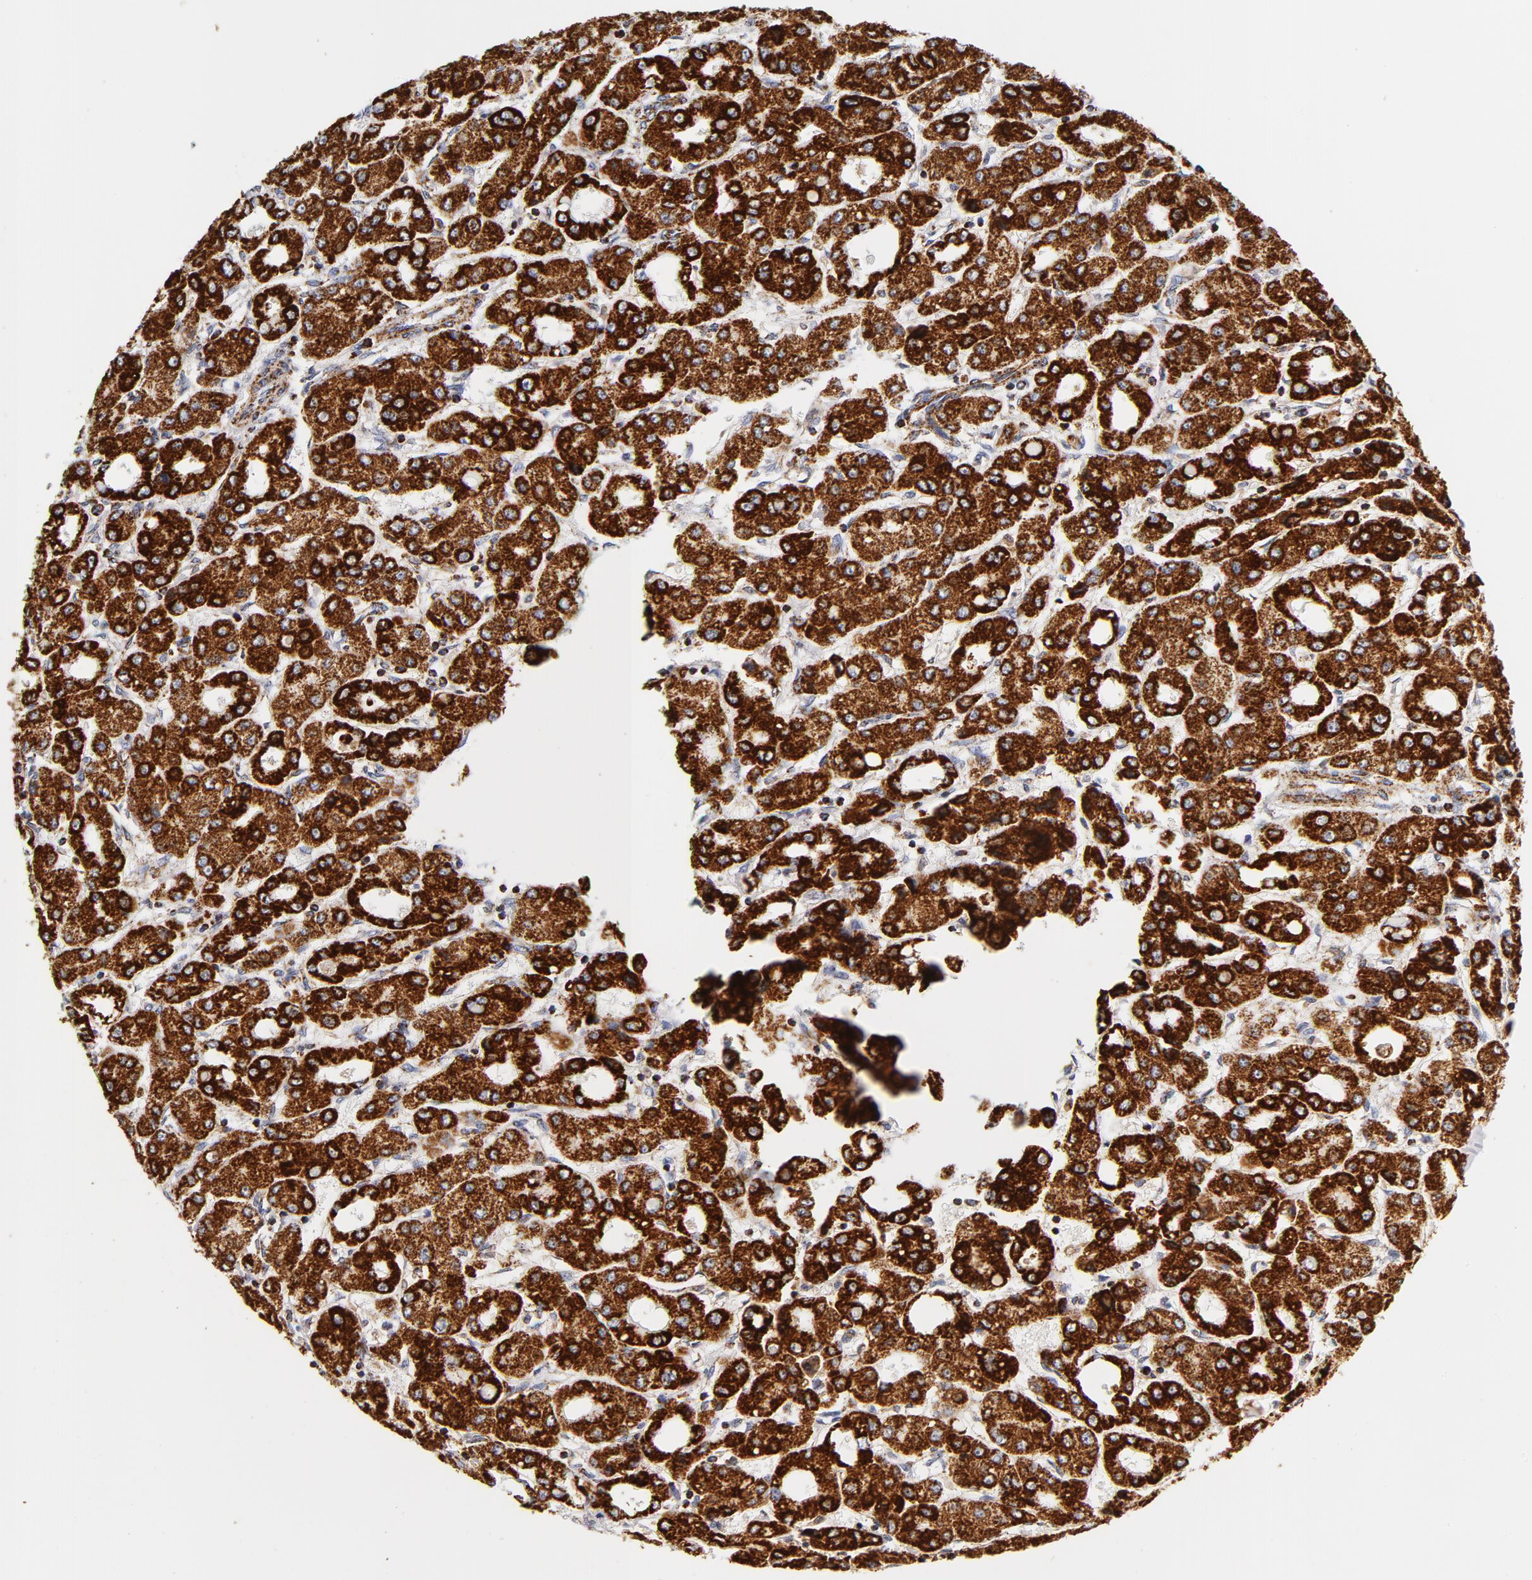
{"staining": {"intensity": "strong", "quantity": ">75%", "location": "cytoplasmic/membranous"}, "tissue": "liver cancer", "cell_type": "Tumor cells", "image_type": "cancer", "snomed": [{"axis": "morphology", "description": "Carcinoma, Hepatocellular, NOS"}, {"axis": "topography", "description": "Liver"}], "caption": "Human liver cancer stained for a protein (brown) displays strong cytoplasmic/membranous positive positivity in about >75% of tumor cells.", "gene": "ECHS1", "patient": {"sex": "male", "age": 69}}